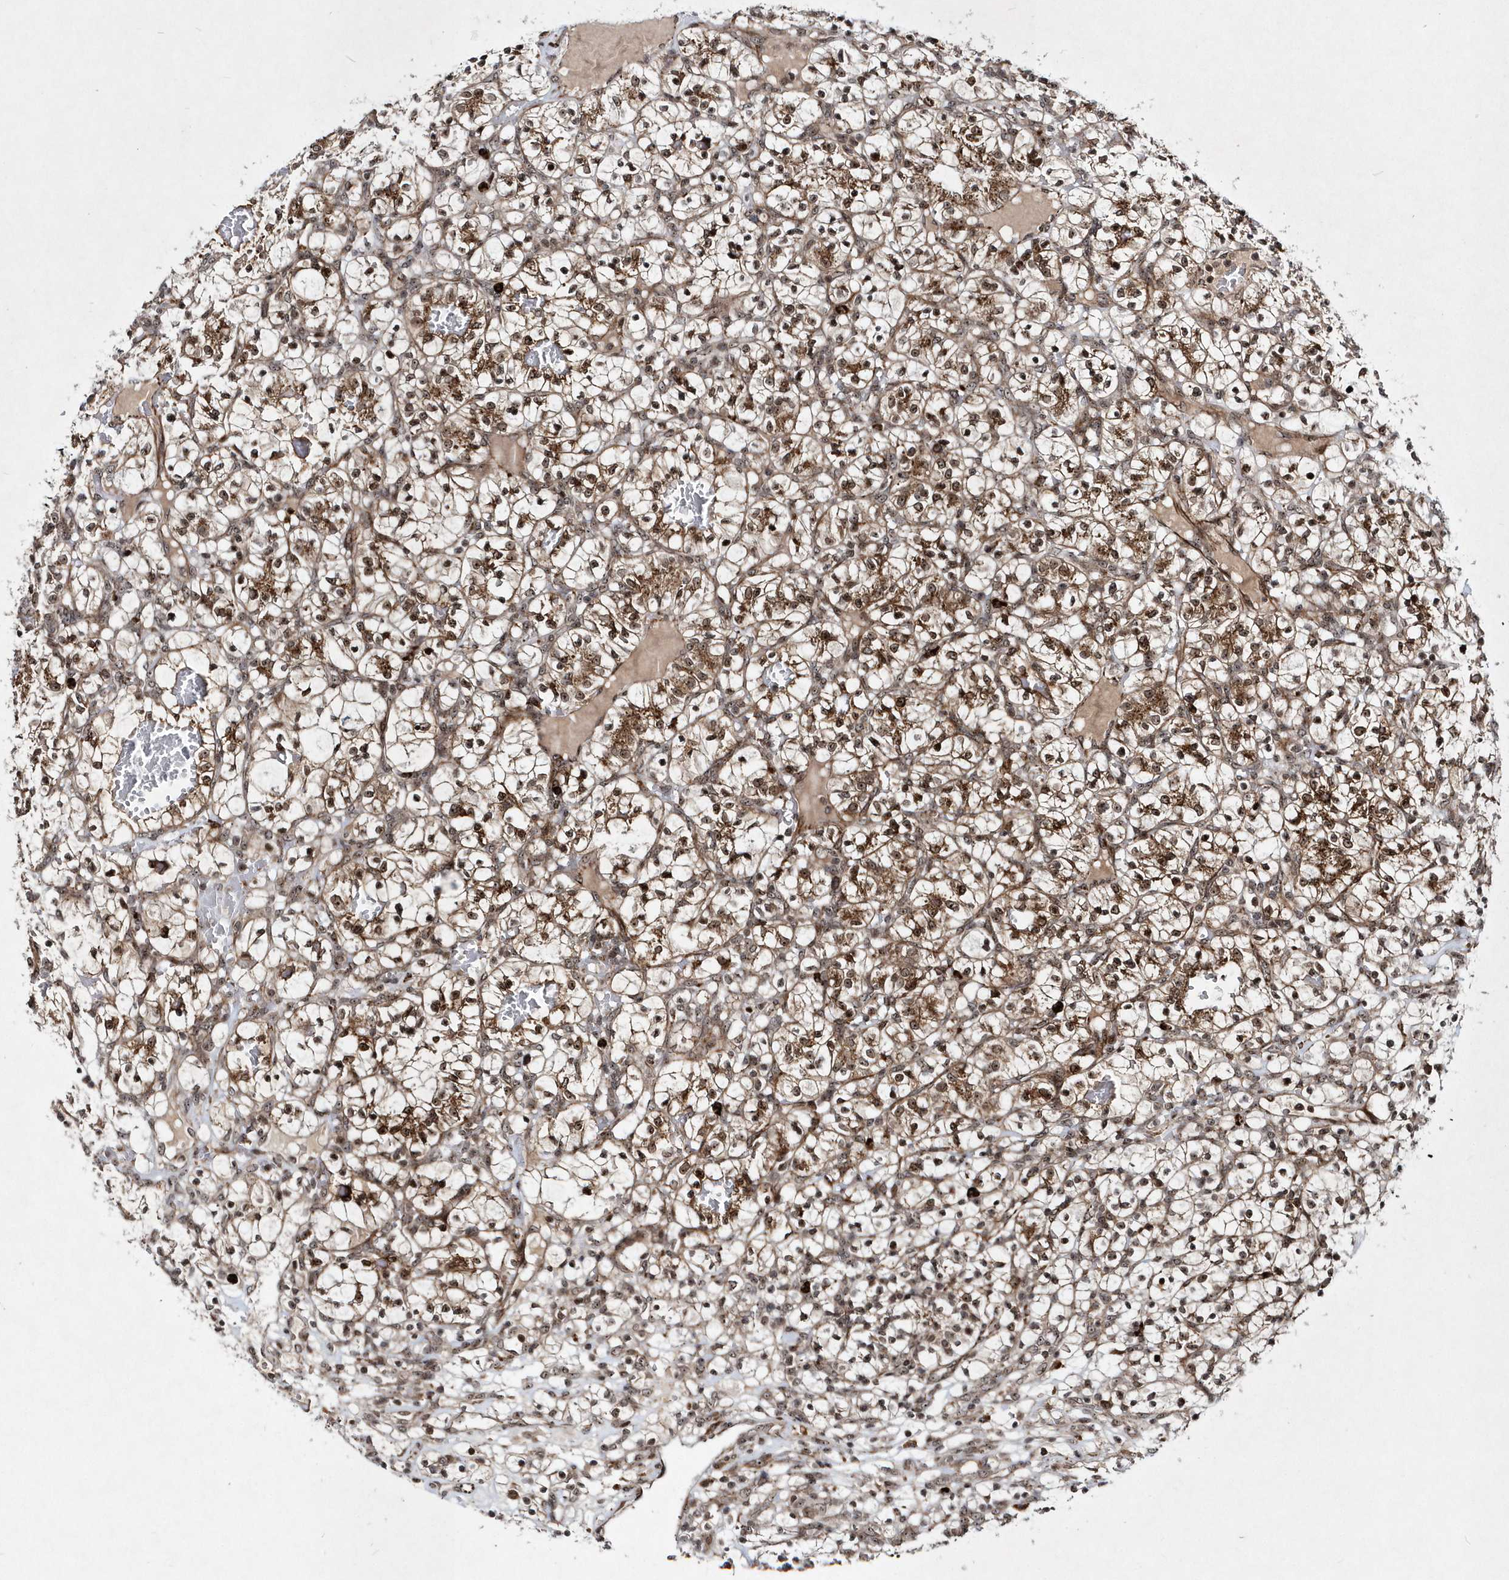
{"staining": {"intensity": "moderate", "quantity": ">75%", "location": "cytoplasmic/membranous,nuclear"}, "tissue": "renal cancer", "cell_type": "Tumor cells", "image_type": "cancer", "snomed": [{"axis": "morphology", "description": "Adenocarcinoma, NOS"}, {"axis": "topography", "description": "Kidney"}], "caption": "A micrograph showing moderate cytoplasmic/membranous and nuclear positivity in about >75% of tumor cells in adenocarcinoma (renal), as visualized by brown immunohistochemical staining.", "gene": "SOWAHB", "patient": {"sex": "female", "age": 57}}